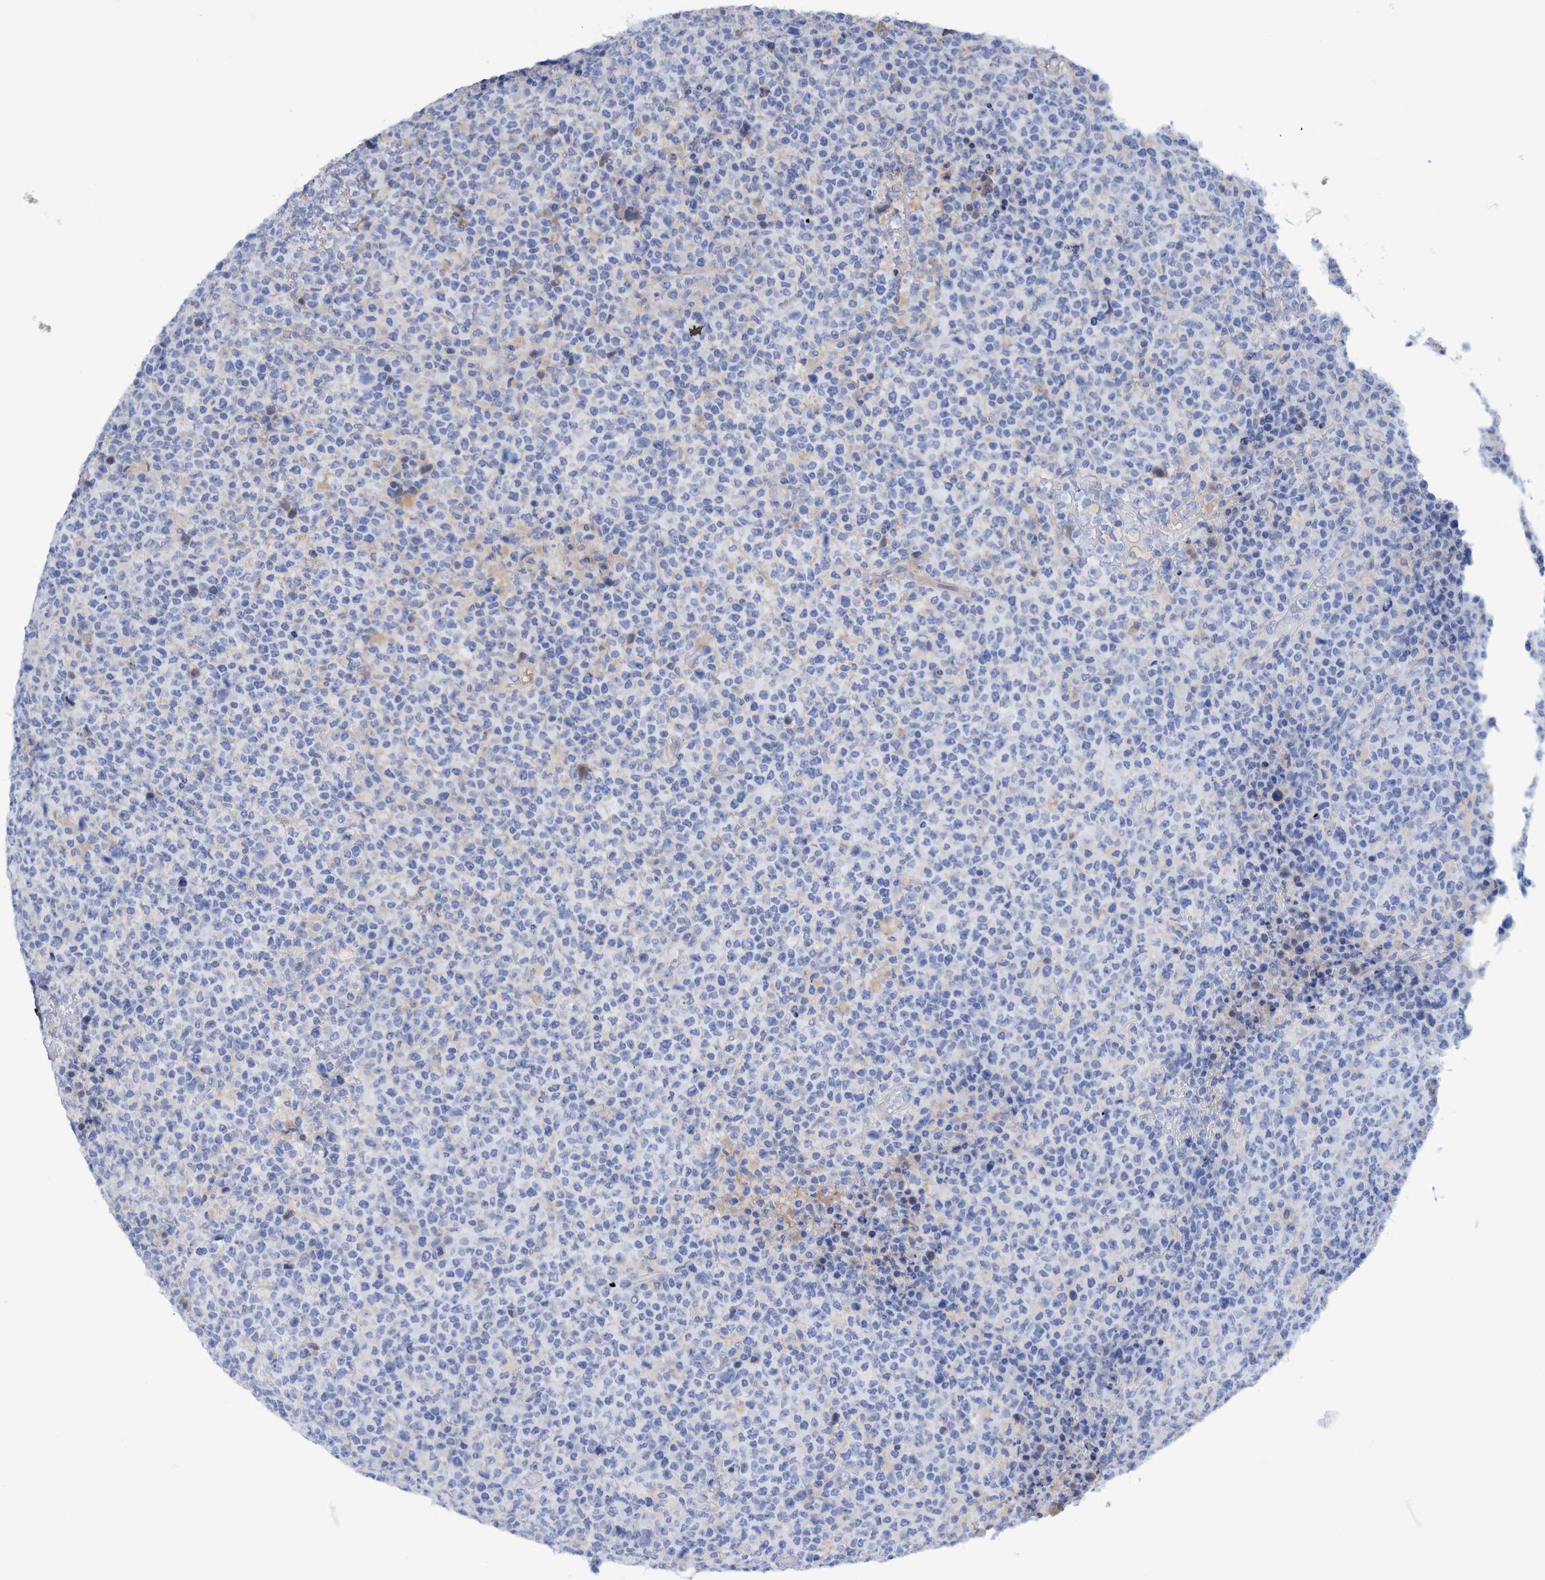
{"staining": {"intensity": "negative", "quantity": "none", "location": "none"}, "tissue": "lymphoma", "cell_type": "Tumor cells", "image_type": "cancer", "snomed": [{"axis": "morphology", "description": "Malignant lymphoma, non-Hodgkin's type, High grade"}, {"axis": "topography", "description": "Lymph node"}], "caption": "Tumor cells are negative for brown protein staining in malignant lymphoma, non-Hodgkin's type (high-grade).", "gene": "KRT14", "patient": {"sex": "male", "age": 13}}